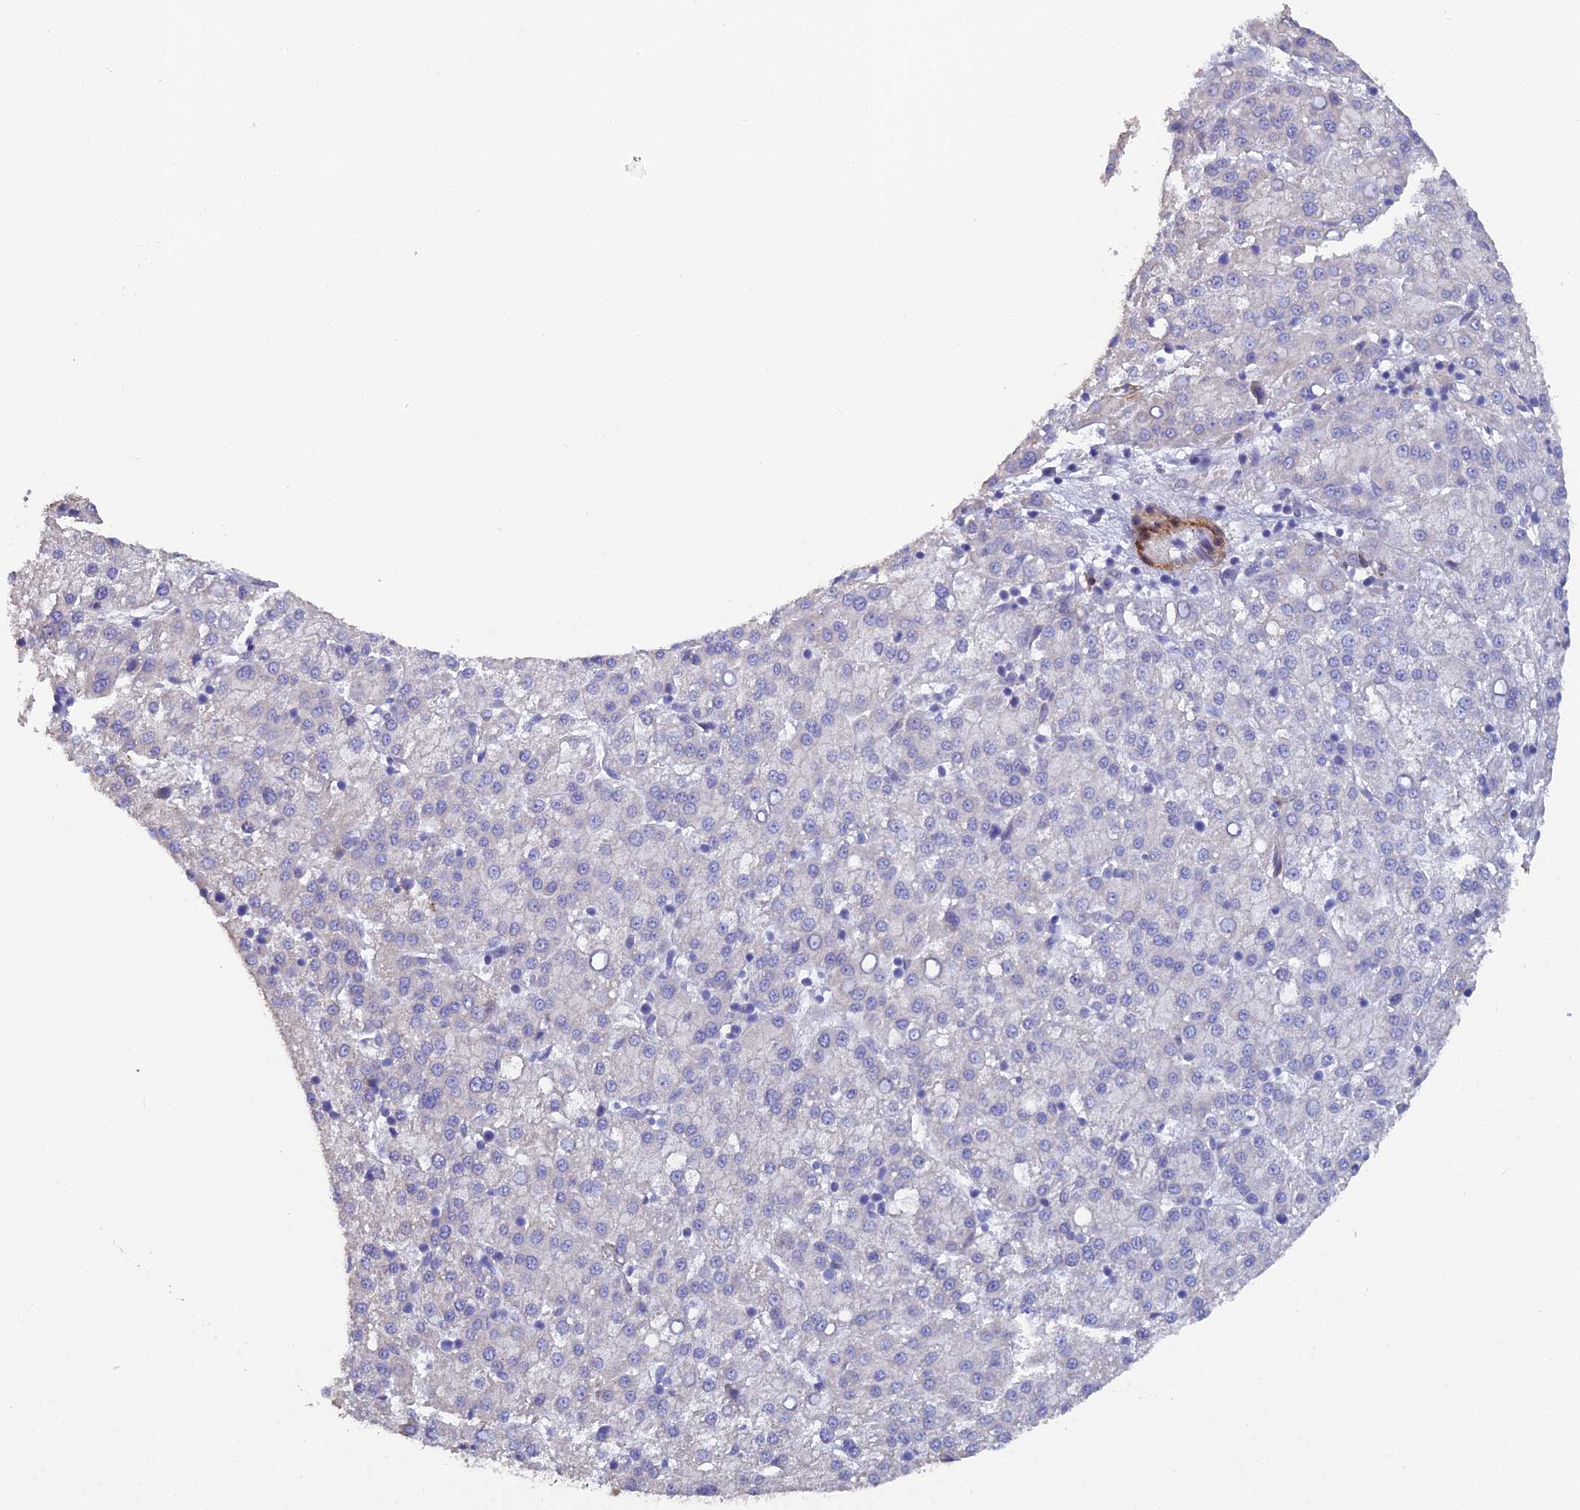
{"staining": {"intensity": "negative", "quantity": "none", "location": "none"}, "tissue": "liver cancer", "cell_type": "Tumor cells", "image_type": "cancer", "snomed": [{"axis": "morphology", "description": "Carcinoma, Hepatocellular, NOS"}, {"axis": "topography", "description": "Liver"}], "caption": "This is an immunohistochemistry (IHC) micrograph of human liver cancer (hepatocellular carcinoma). There is no staining in tumor cells.", "gene": "CSPG4", "patient": {"sex": "female", "age": 58}}